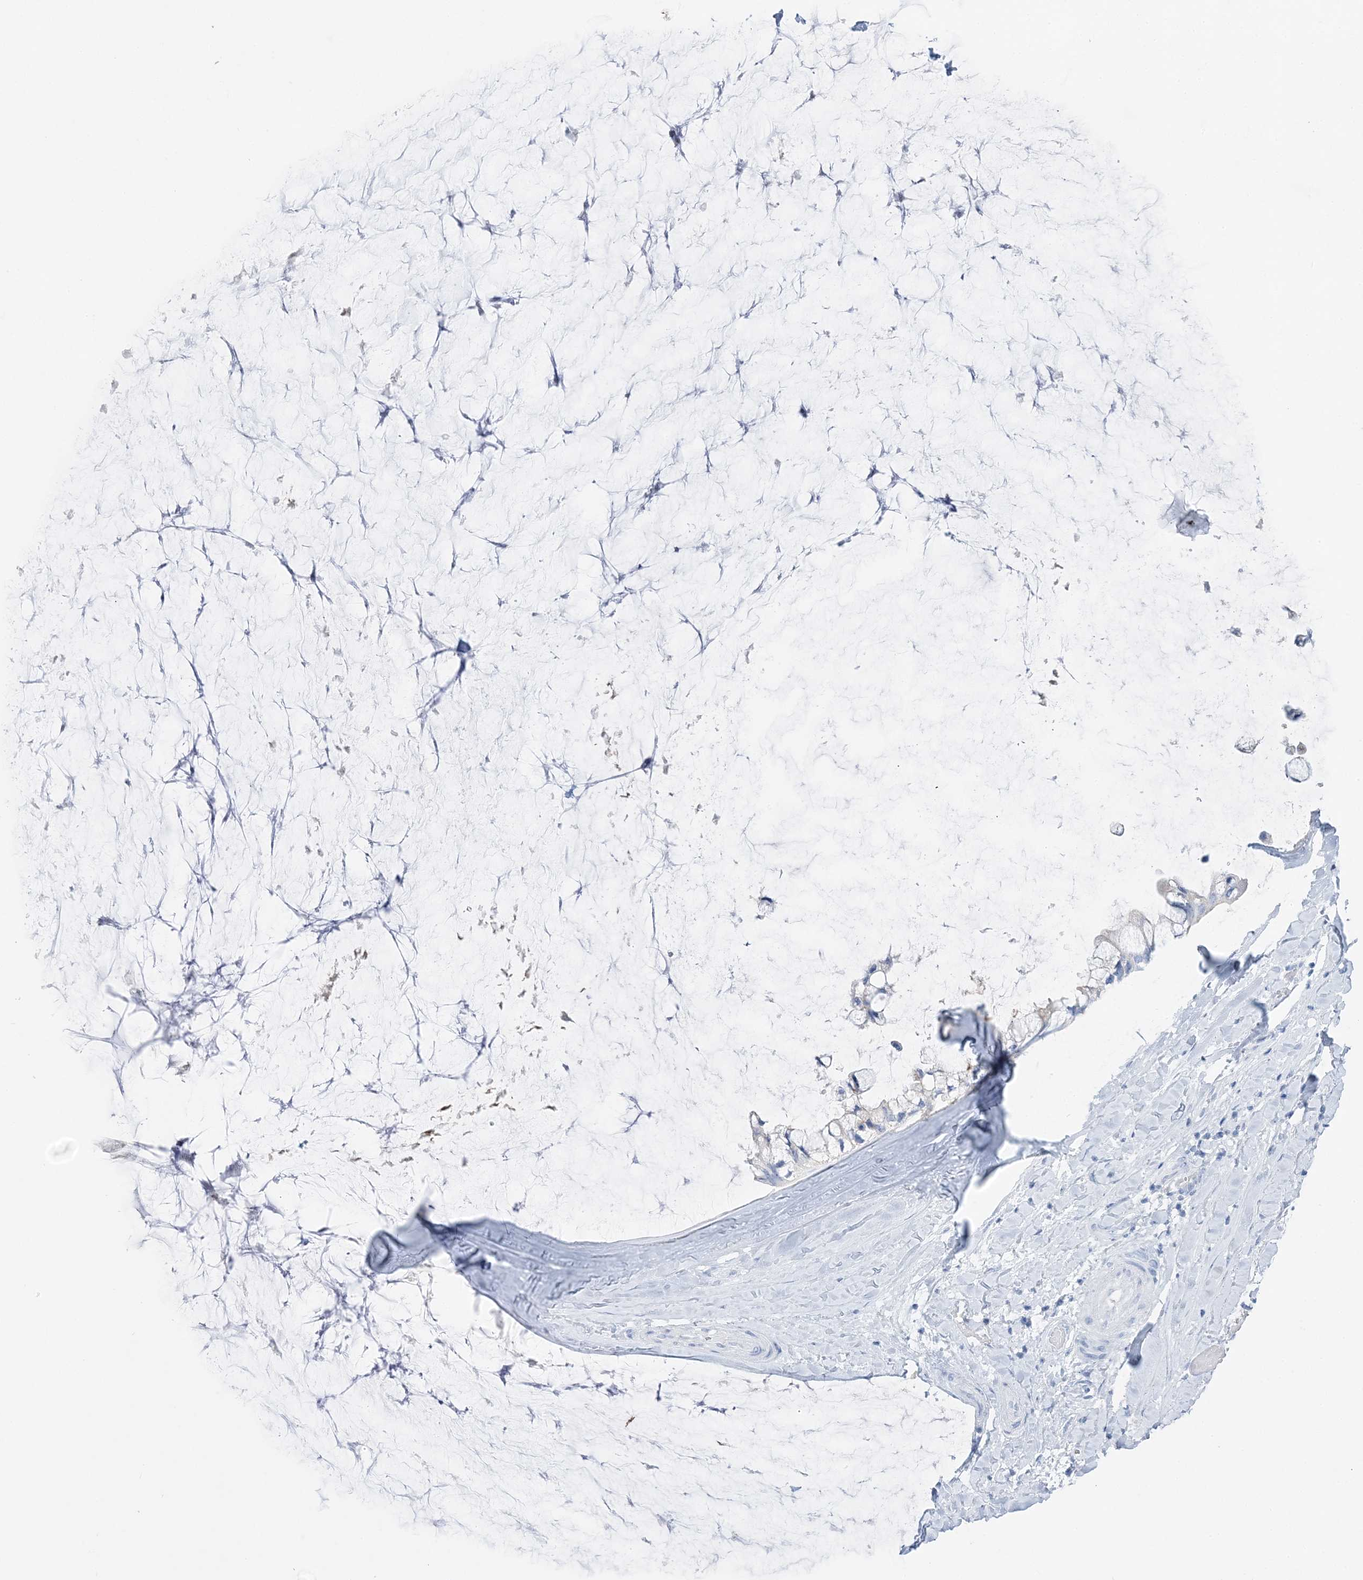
{"staining": {"intensity": "negative", "quantity": "none", "location": "none"}, "tissue": "ovarian cancer", "cell_type": "Tumor cells", "image_type": "cancer", "snomed": [{"axis": "morphology", "description": "Cystadenocarcinoma, mucinous, NOS"}, {"axis": "topography", "description": "Ovary"}], "caption": "Photomicrograph shows no significant protein expression in tumor cells of ovarian cancer.", "gene": "SLC5A6", "patient": {"sex": "female", "age": 39}}